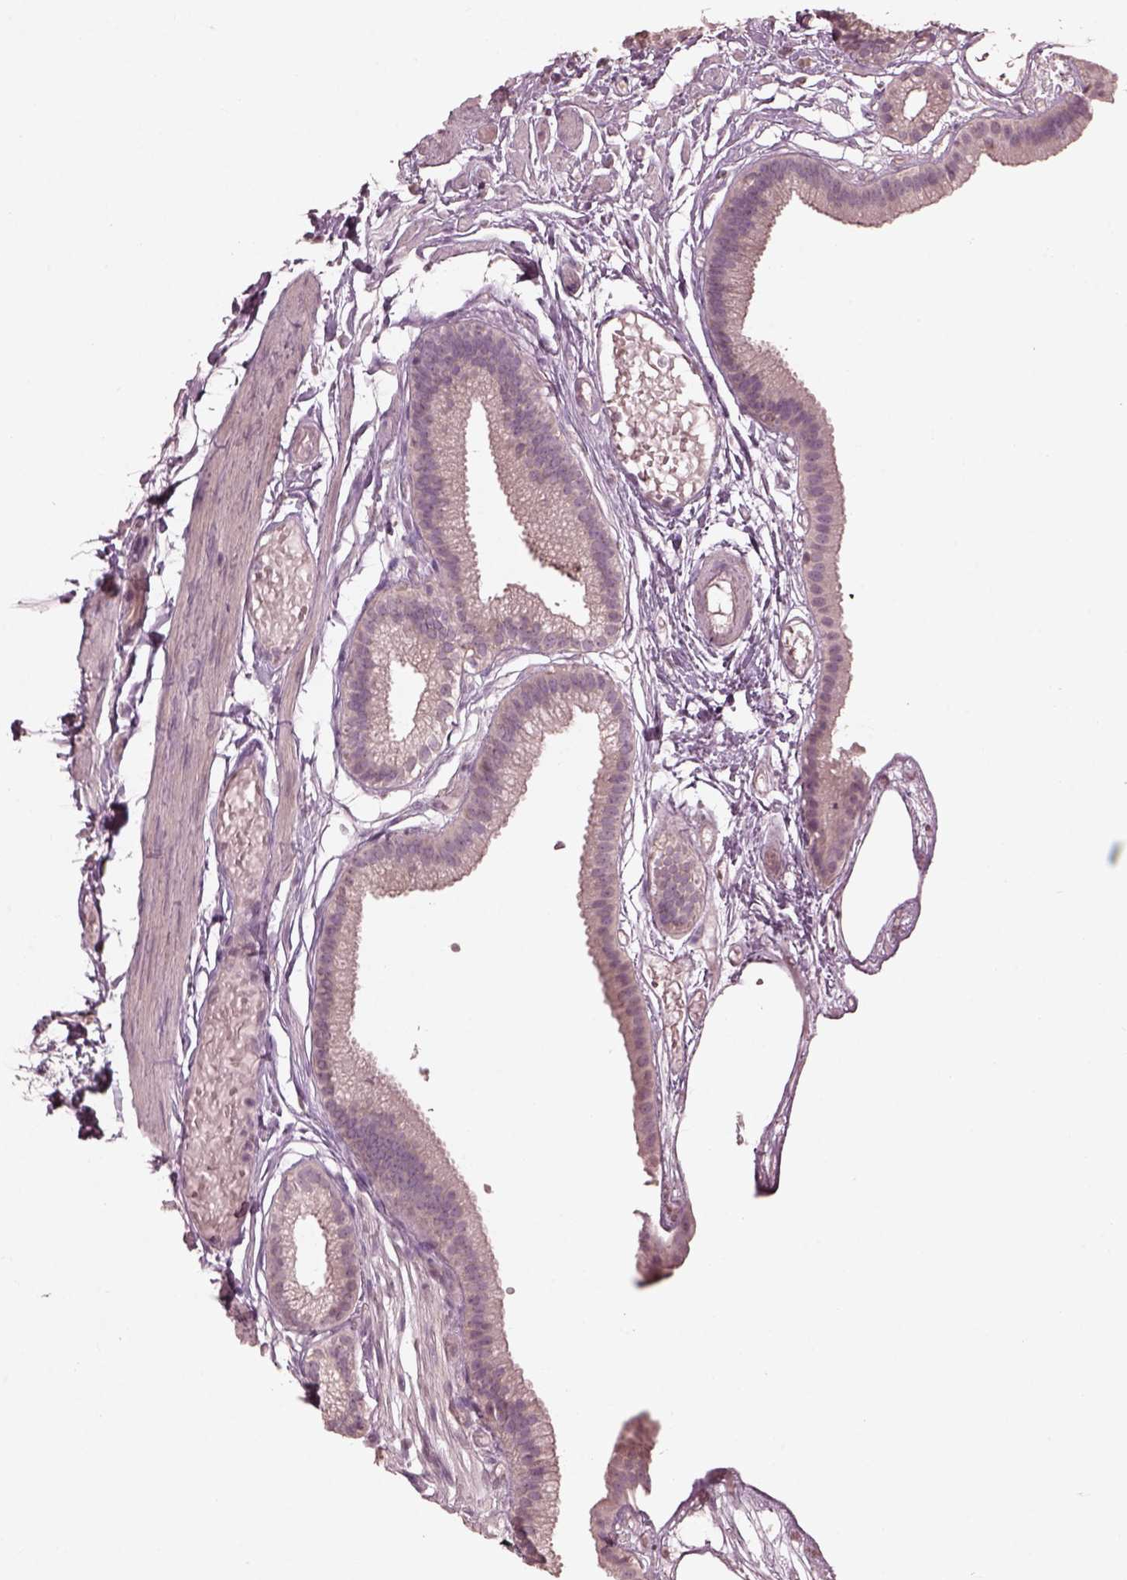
{"staining": {"intensity": "negative", "quantity": "none", "location": "none"}, "tissue": "gallbladder", "cell_type": "Glandular cells", "image_type": "normal", "snomed": [{"axis": "morphology", "description": "Normal tissue, NOS"}, {"axis": "topography", "description": "Gallbladder"}], "caption": "Immunohistochemical staining of benign human gallbladder displays no significant staining in glandular cells.", "gene": "VWA5B1", "patient": {"sex": "female", "age": 45}}